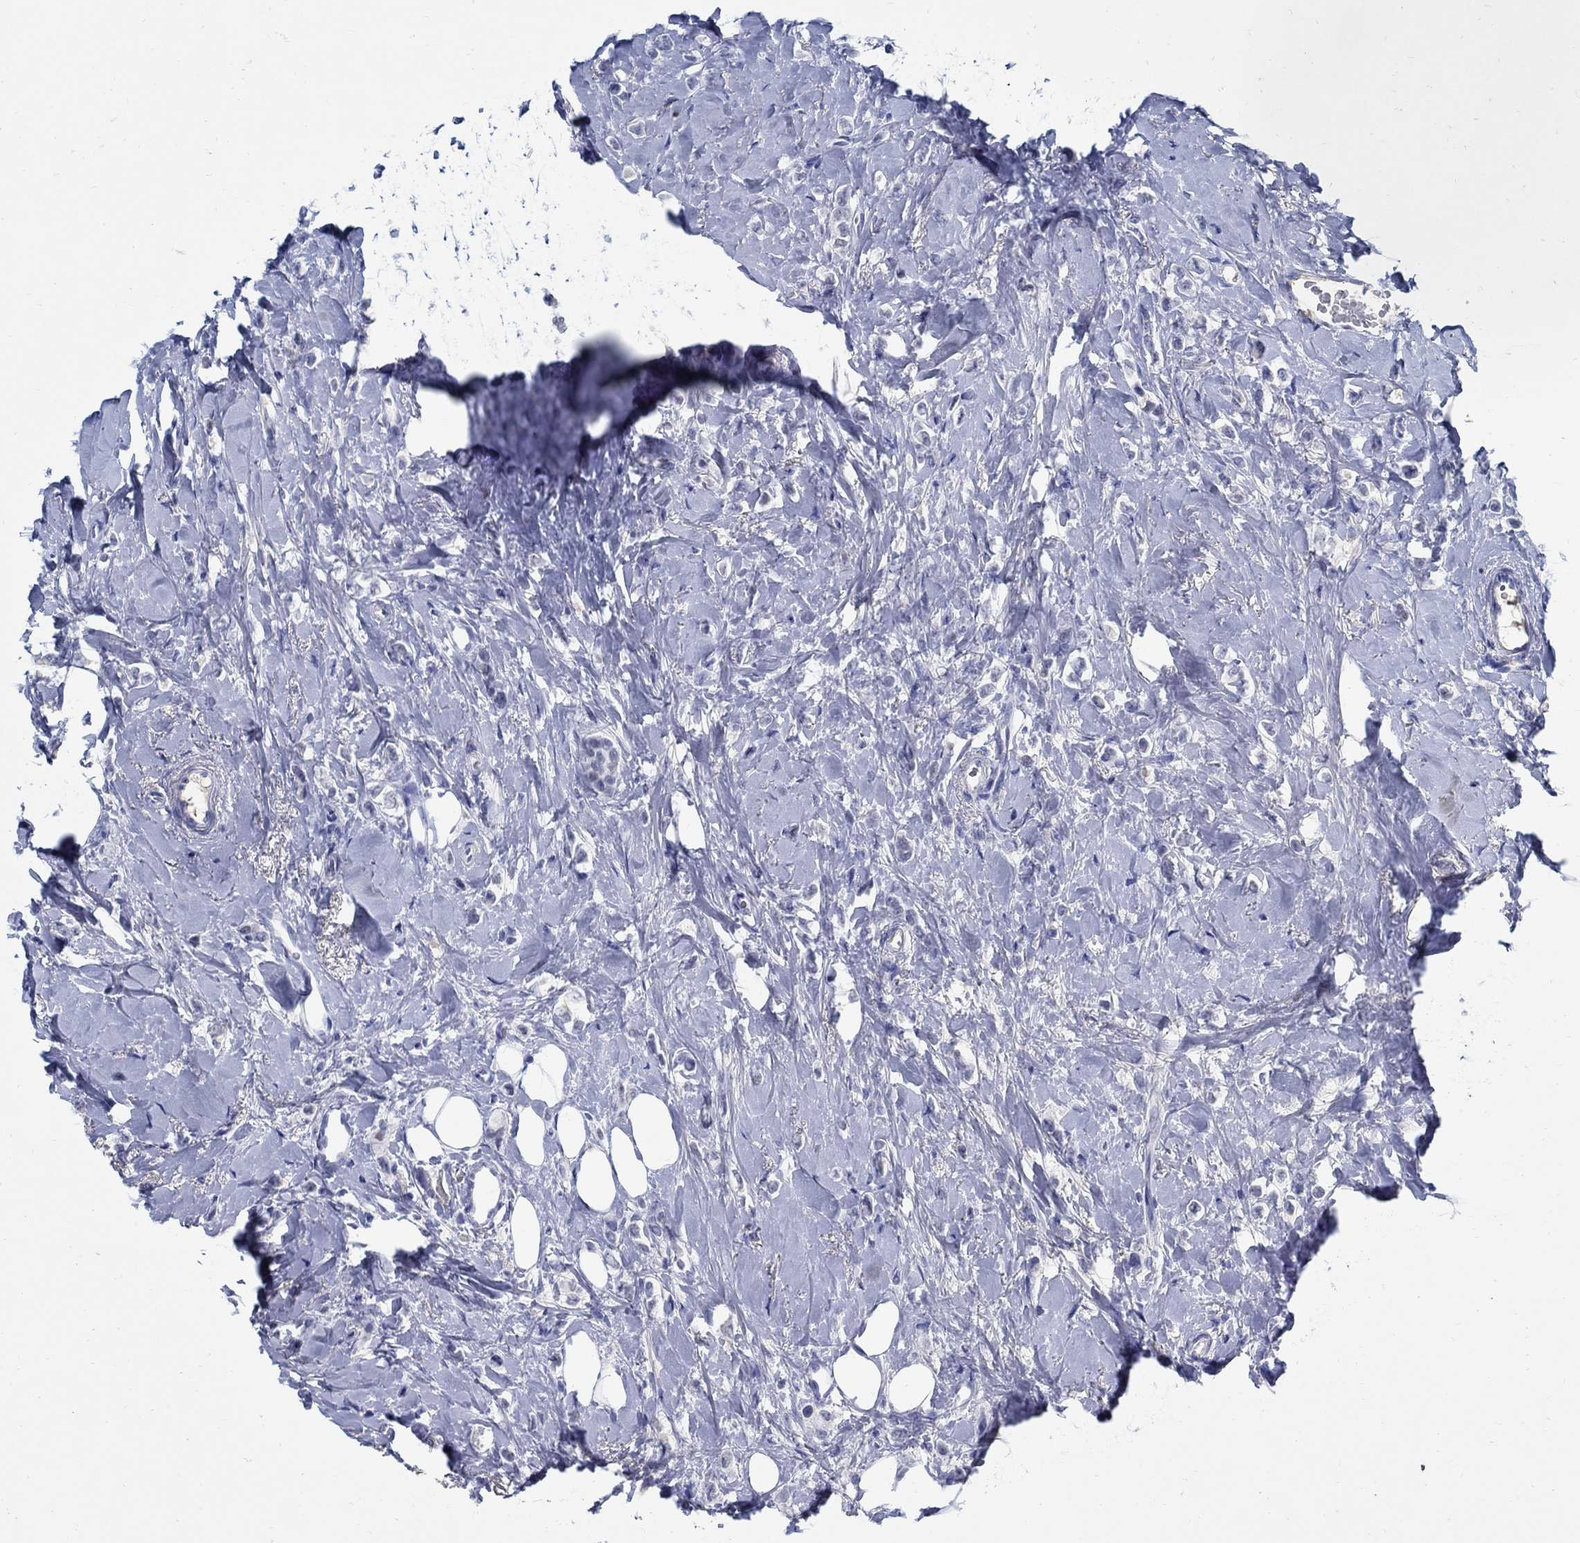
{"staining": {"intensity": "negative", "quantity": "none", "location": "none"}, "tissue": "breast cancer", "cell_type": "Tumor cells", "image_type": "cancer", "snomed": [{"axis": "morphology", "description": "Lobular carcinoma"}, {"axis": "topography", "description": "Breast"}], "caption": "Breast cancer (lobular carcinoma) stained for a protein using immunohistochemistry (IHC) displays no positivity tumor cells.", "gene": "PAX9", "patient": {"sex": "female", "age": 66}}